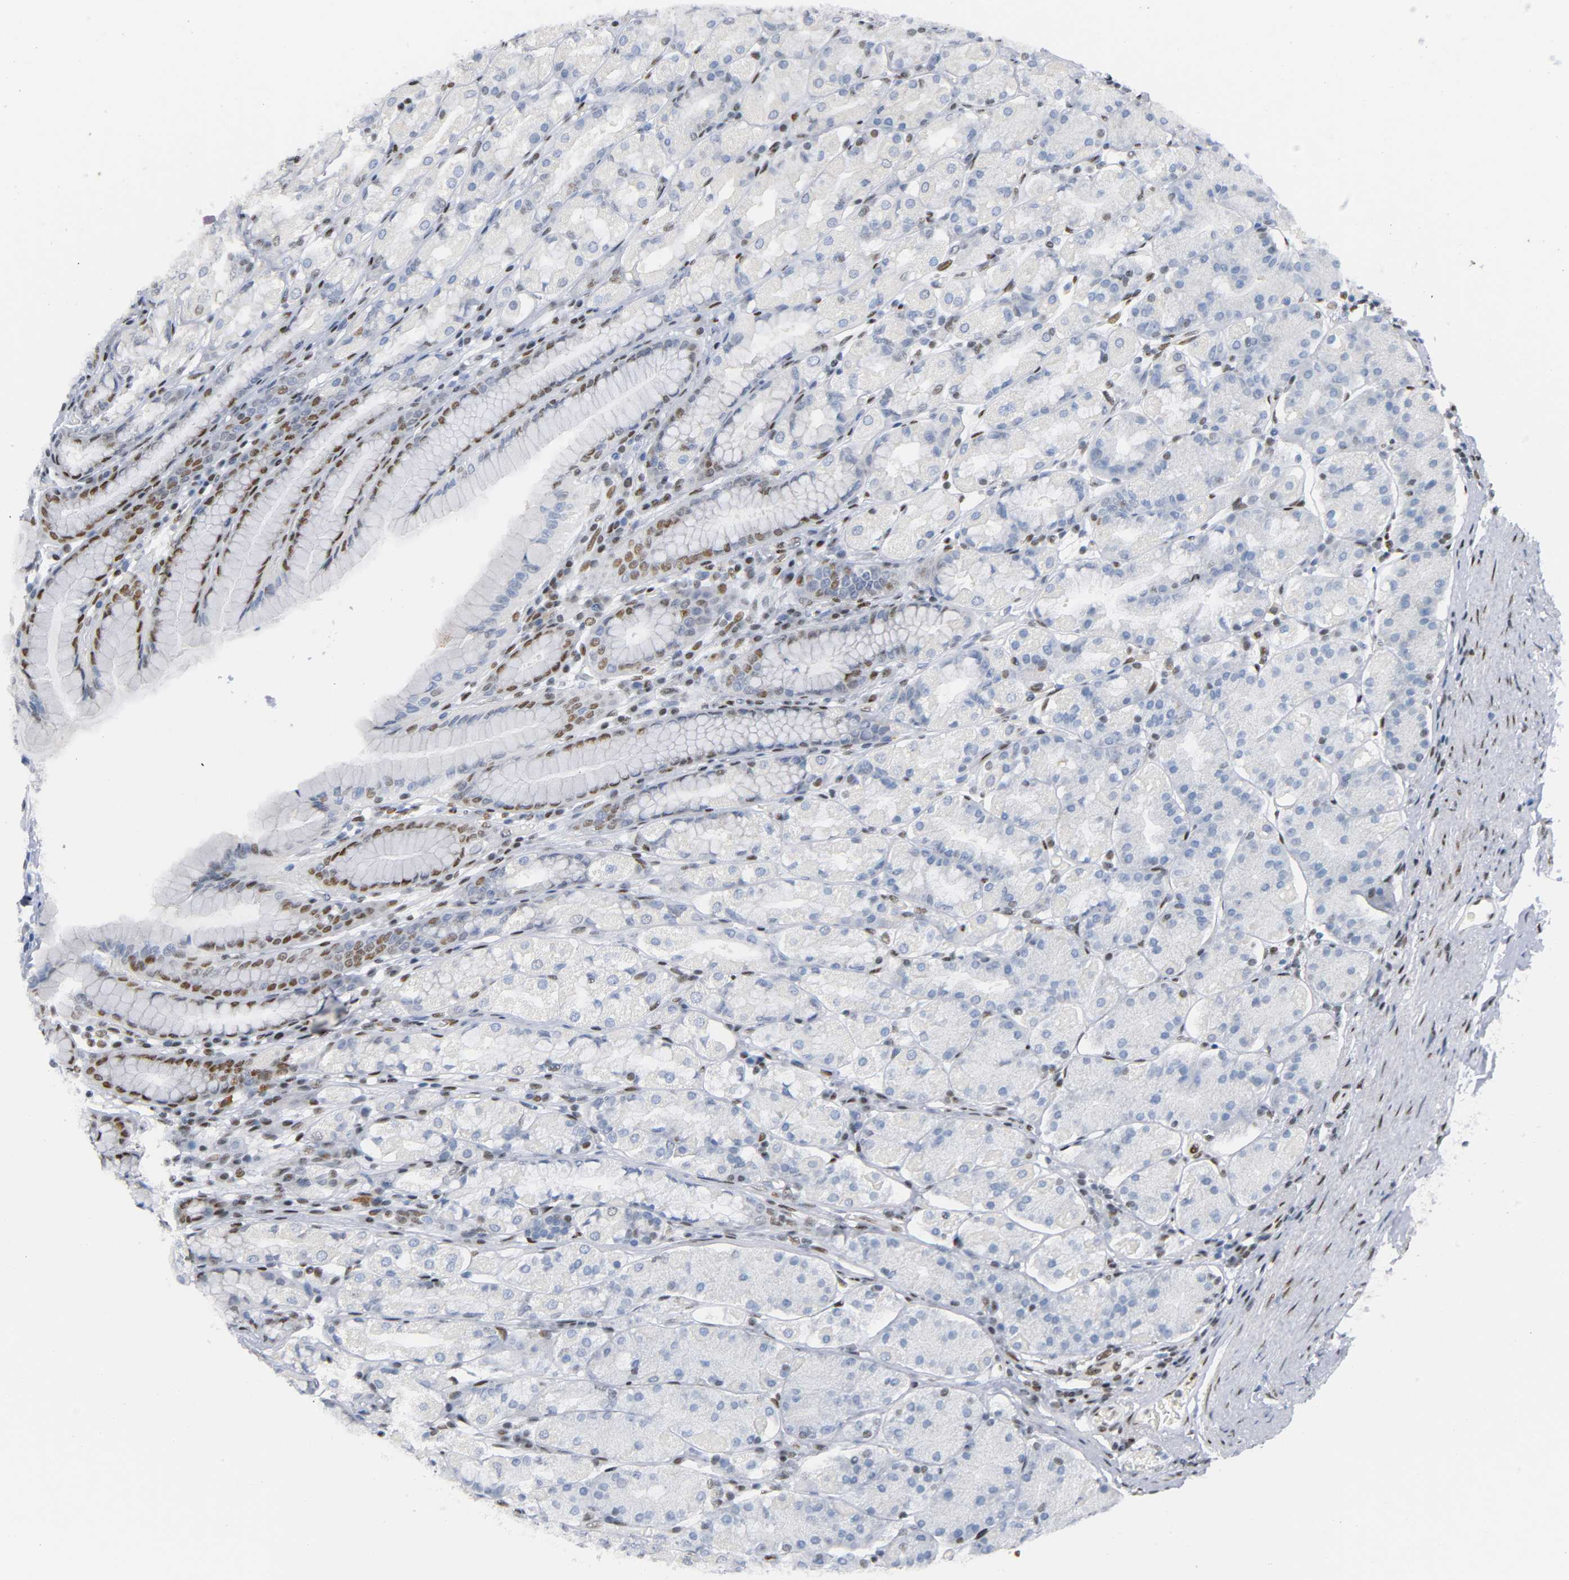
{"staining": {"intensity": "moderate", "quantity": "<25%", "location": "nuclear"}, "tissue": "stomach", "cell_type": "Glandular cells", "image_type": "normal", "snomed": [{"axis": "morphology", "description": "Normal tissue, NOS"}, {"axis": "topography", "description": "Stomach, upper"}], "caption": "Protein positivity by IHC demonstrates moderate nuclear positivity in about <25% of glandular cells in unremarkable stomach. (IHC, brightfield microscopy, high magnification).", "gene": "CREBBP", "patient": {"sex": "male", "age": 68}}